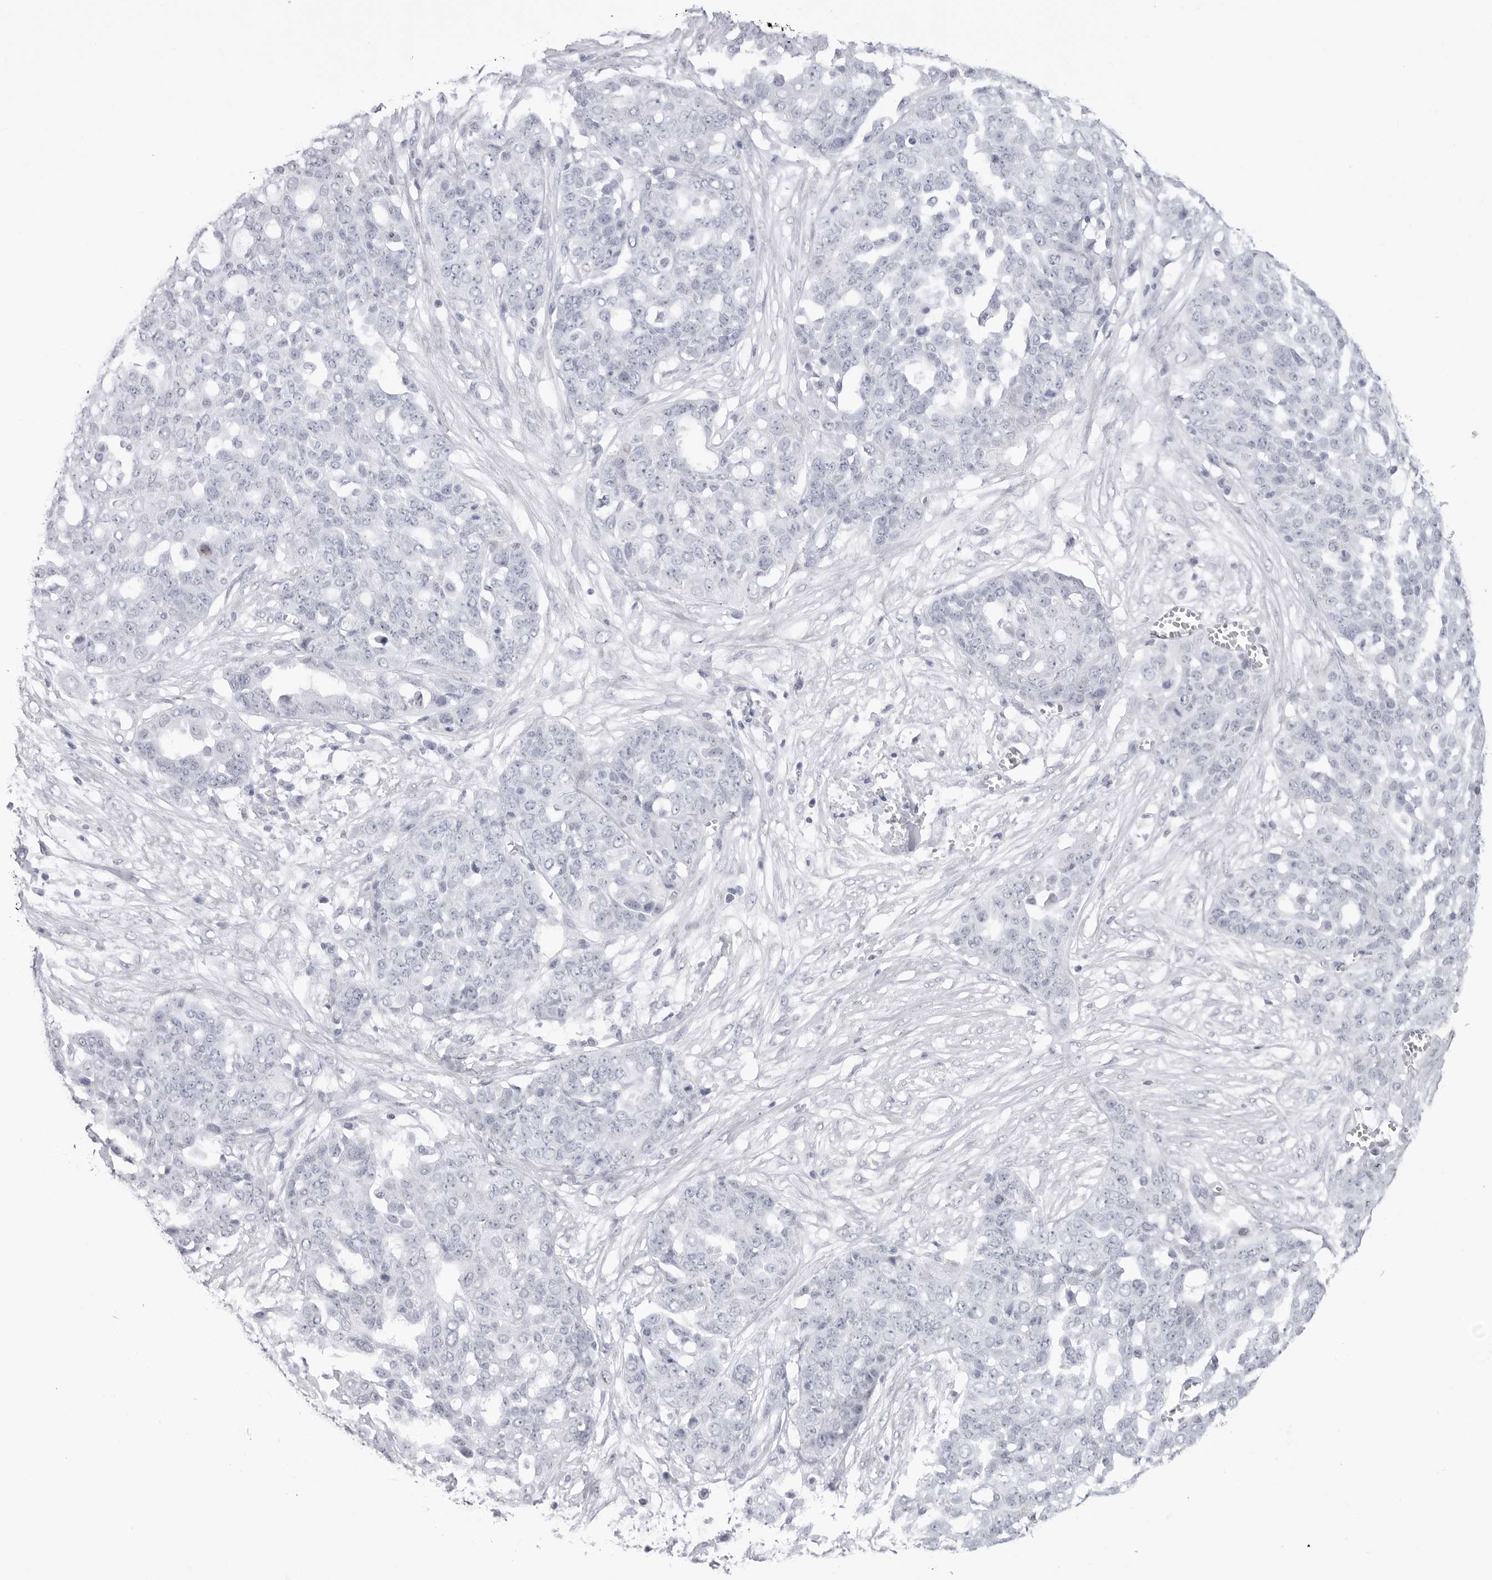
{"staining": {"intensity": "negative", "quantity": "none", "location": "none"}, "tissue": "ovarian cancer", "cell_type": "Tumor cells", "image_type": "cancer", "snomed": [{"axis": "morphology", "description": "Cystadenocarcinoma, serous, NOS"}, {"axis": "topography", "description": "Soft tissue"}, {"axis": "topography", "description": "Ovary"}], "caption": "Tumor cells show no significant protein expression in ovarian cancer.", "gene": "TSSK1B", "patient": {"sex": "female", "age": 57}}